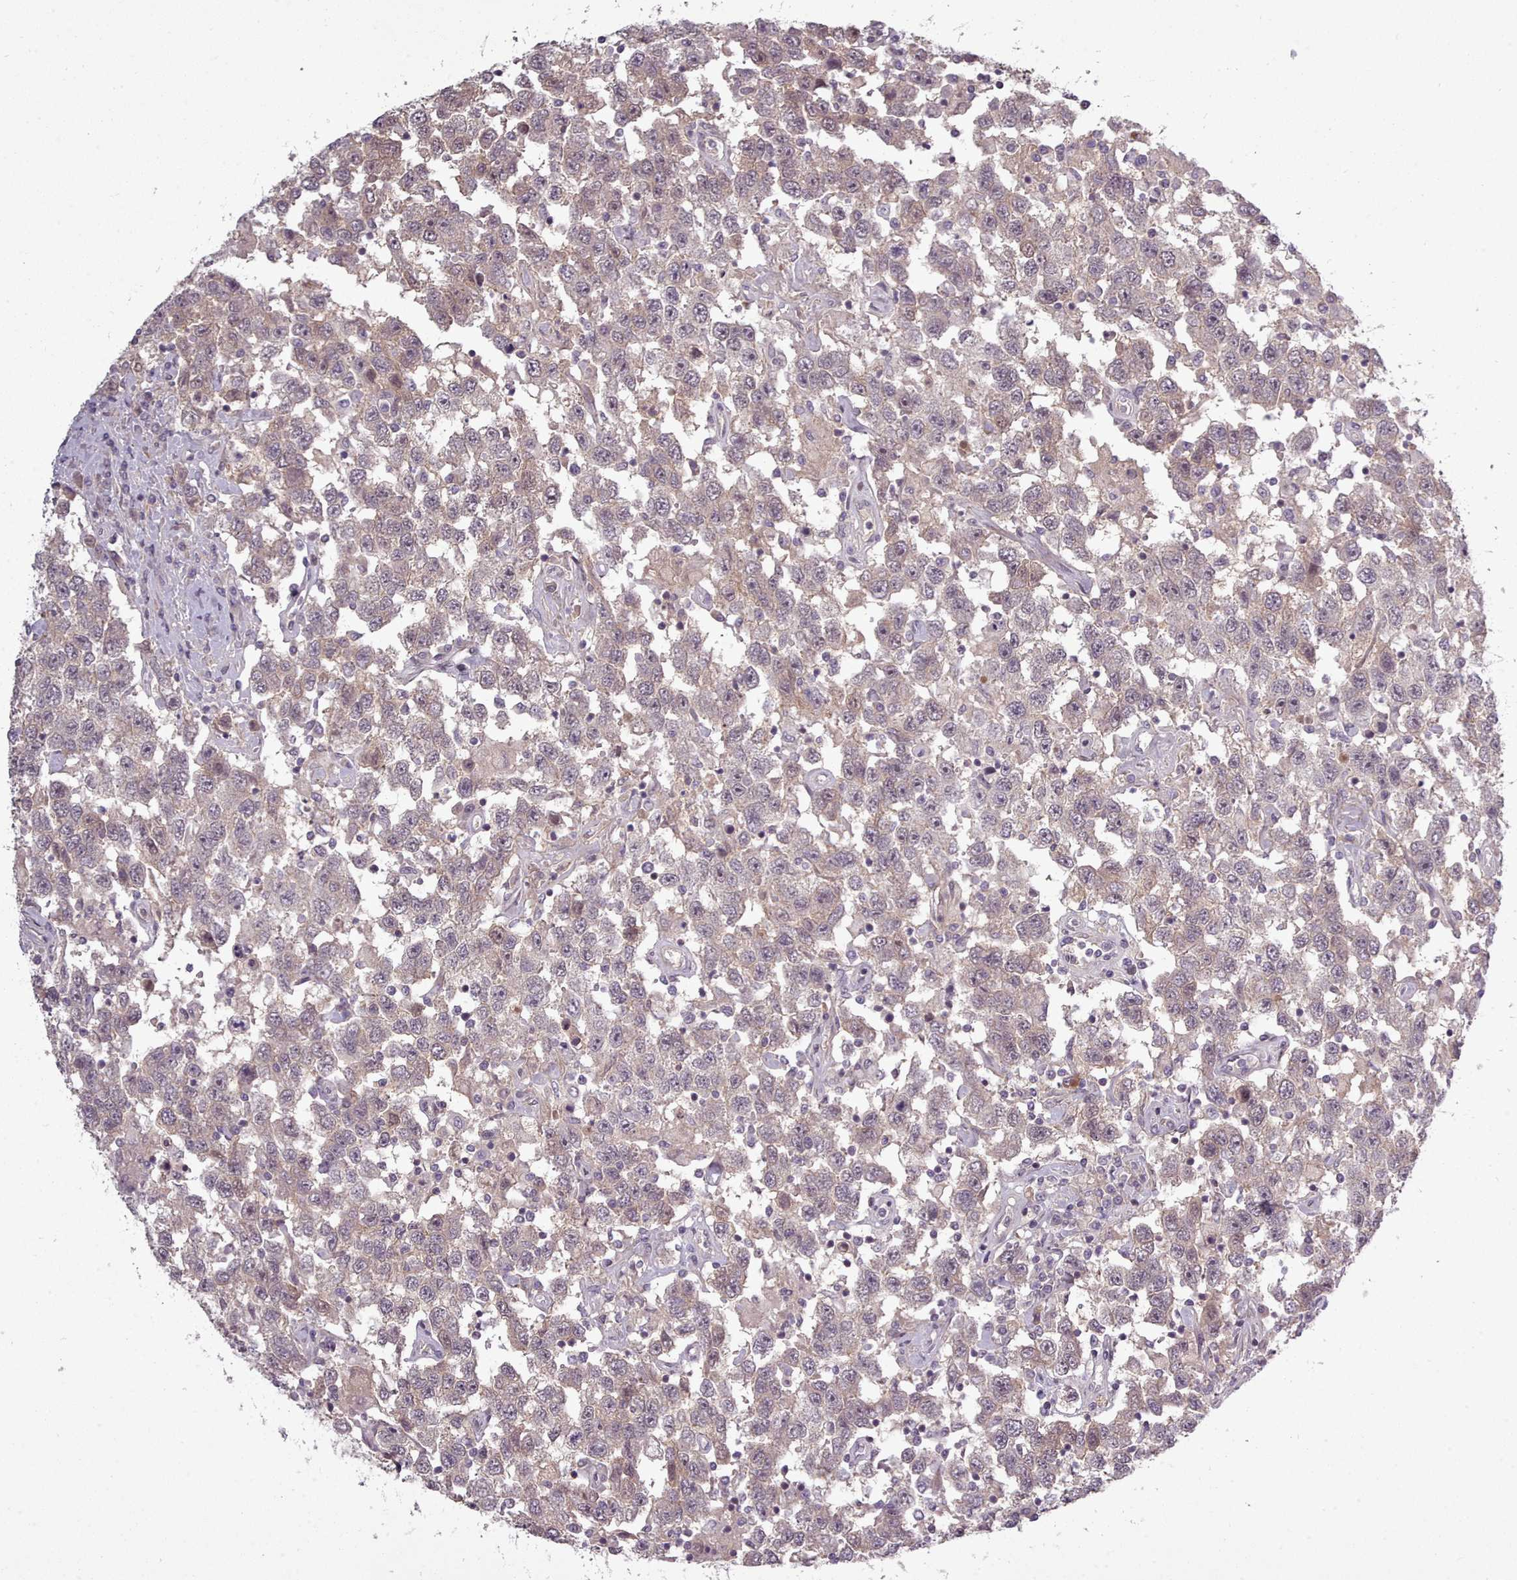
{"staining": {"intensity": "weak", "quantity": "<25%", "location": "cytoplasmic/membranous"}, "tissue": "testis cancer", "cell_type": "Tumor cells", "image_type": "cancer", "snomed": [{"axis": "morphology", "description": "Seminoma, NOS"}, {"axis": "topography", "description": "Testis"}], "caption": "Tumor cells show no significant protein staining in testis cancer.", "gene": "LEFTY2", "patient": {"sex": "male", "age": 41}}